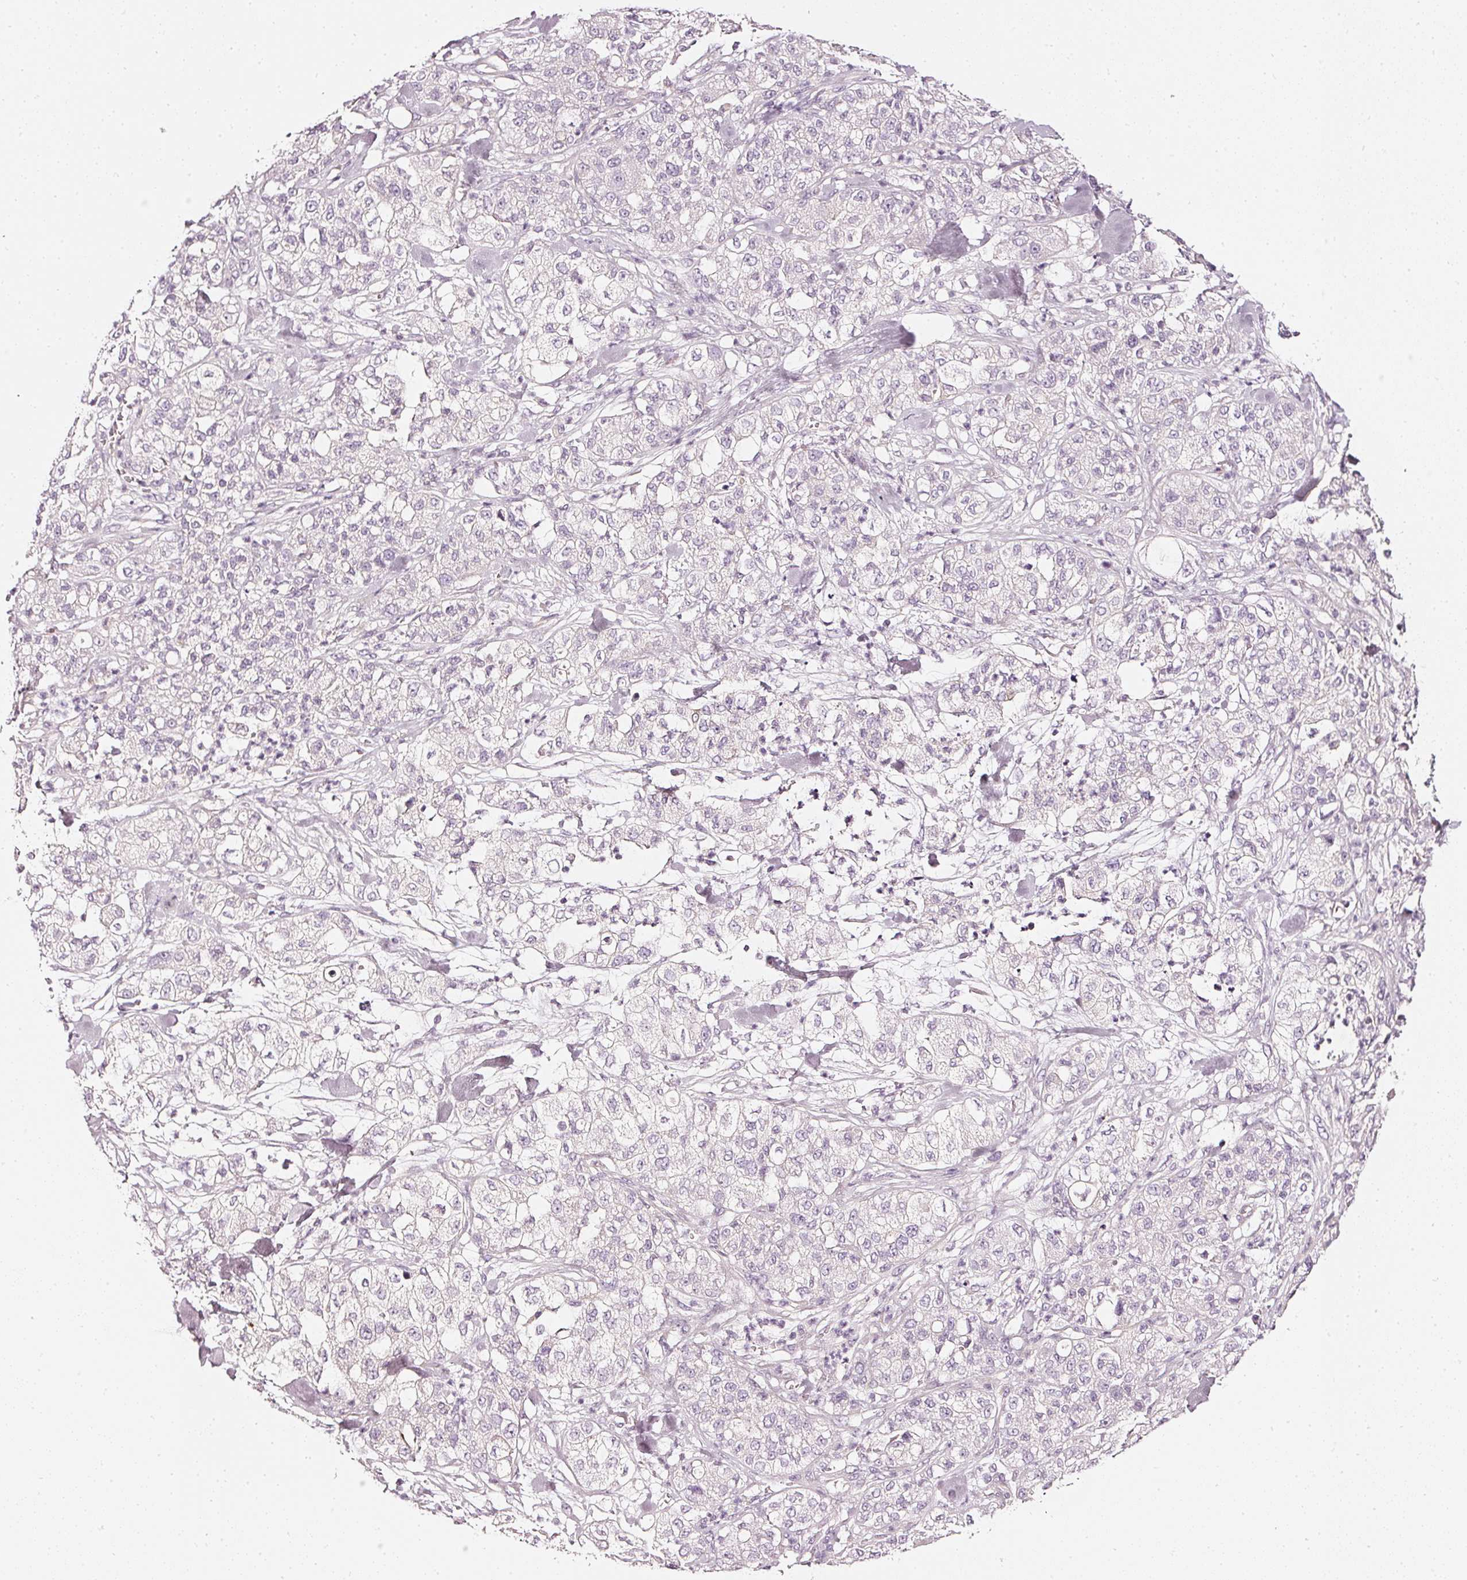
{"staining": {"intensity": "negative", "quantity": "none", "location": "none"}, "tissue": "pancreatic cancer", "cell_type": "Tumor cells", "image_type": "cancer", "snomed": [{"axis": "morphology", "description": "Adenocarcinoma, NOS"}, {"axis": "topography", "description": "Pancreas"}], "caption": "Tumor cells show no significant positivity in adenocarcinoma (pancreatic).", "gene": "CNP", "patient": {"sex": "female", "age": 78}}